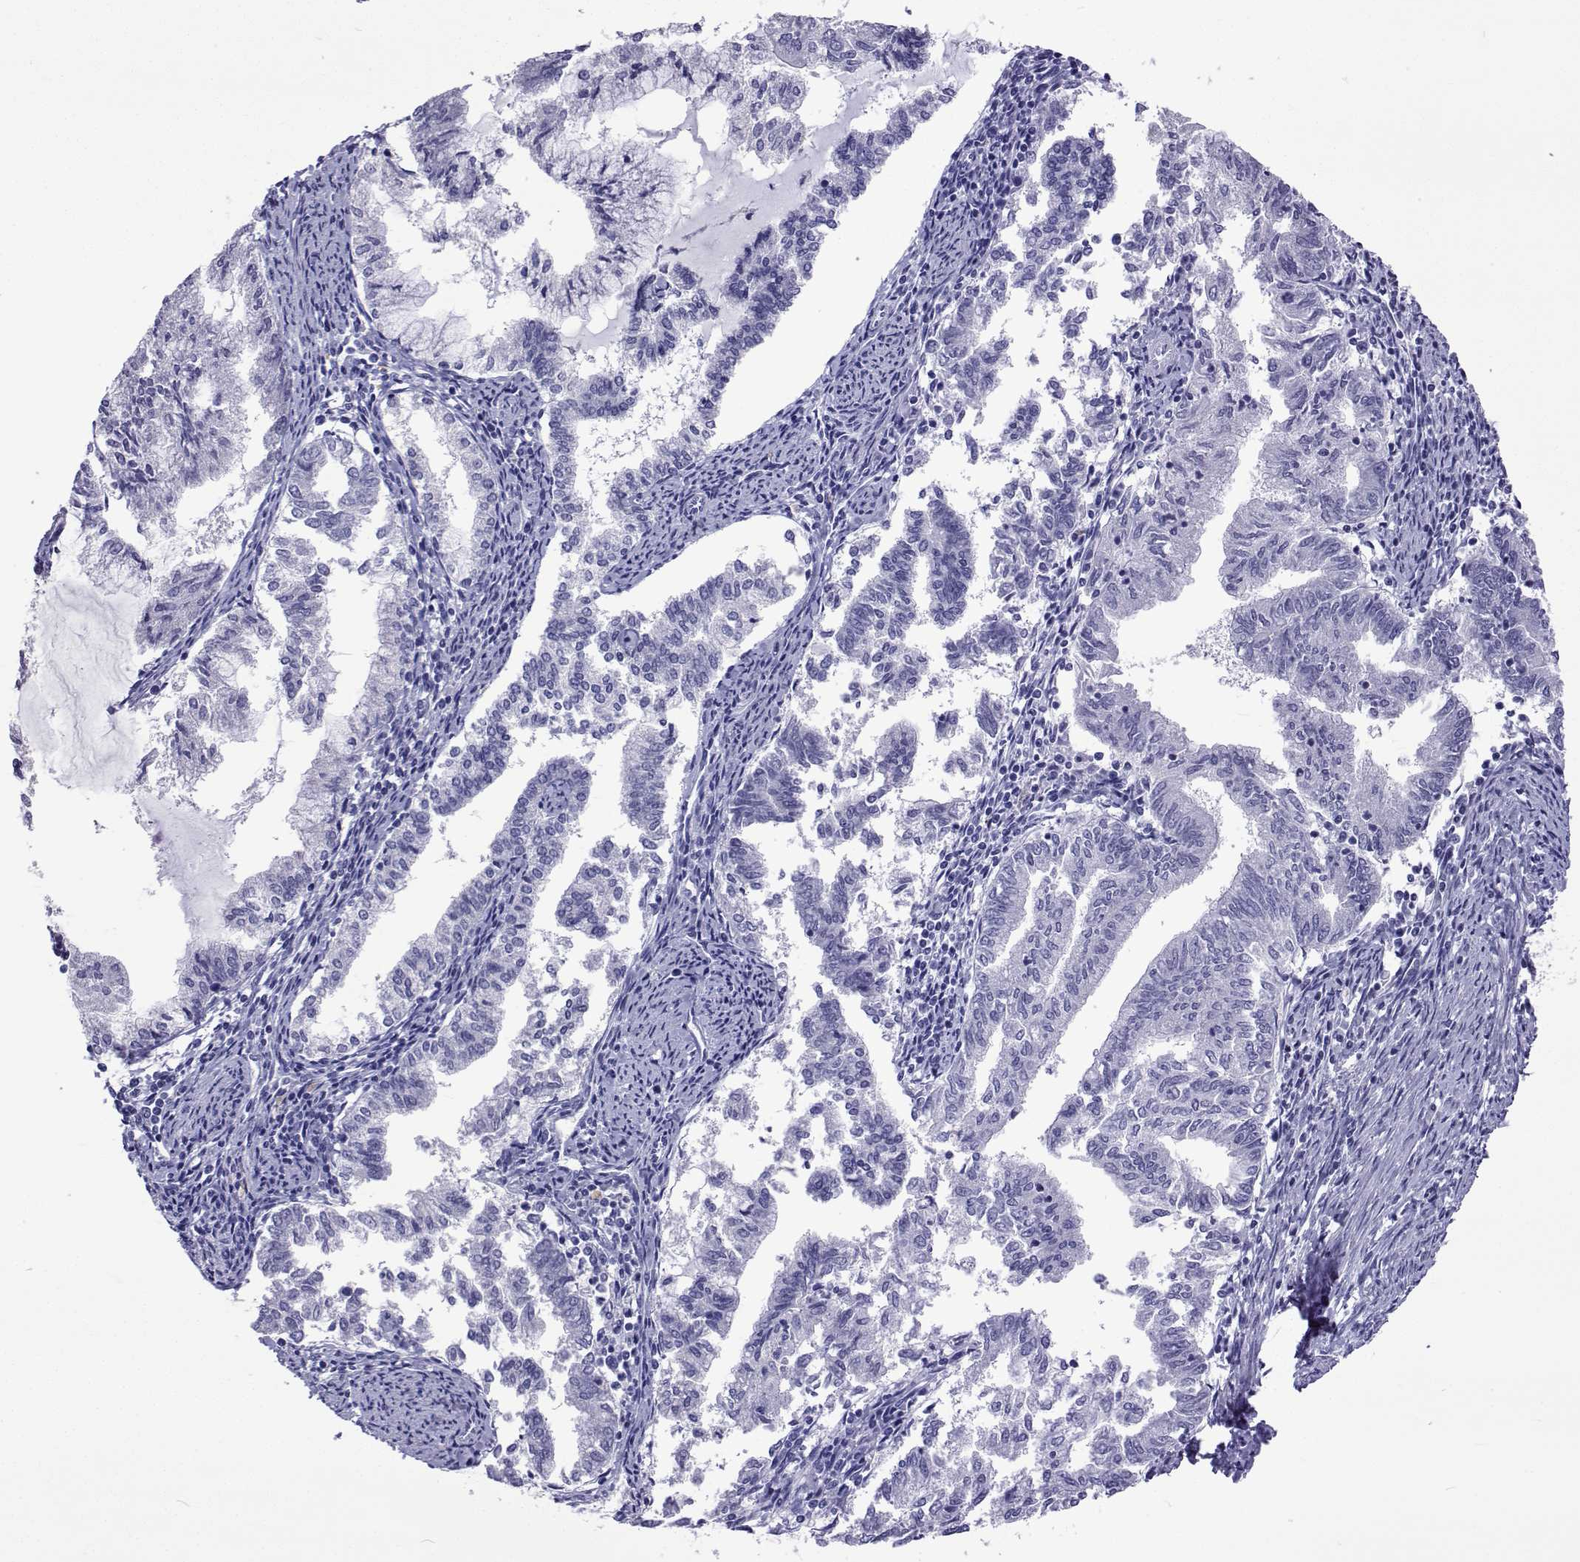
{"staining": {"intensity": "negative", "quantity": "none", "location": "none"}, "tissue": "endometrial cancer", "cell_type": "Tumor cells", "image_type": "cancer", "snomed": [{"axis": "morphology", "description": "Adenocarcinoma, NOS"}, {"axis": "topography", "description": "Endometrium"}], "caption": "Immunohistochemistry micrograph of human endometrial cancer (adenocarcinoma) stained for a protein (brown), which shows no positivity in tumor cells.", "gene": "UMODL1", "patient": {"sex": "female", "age": 79}}